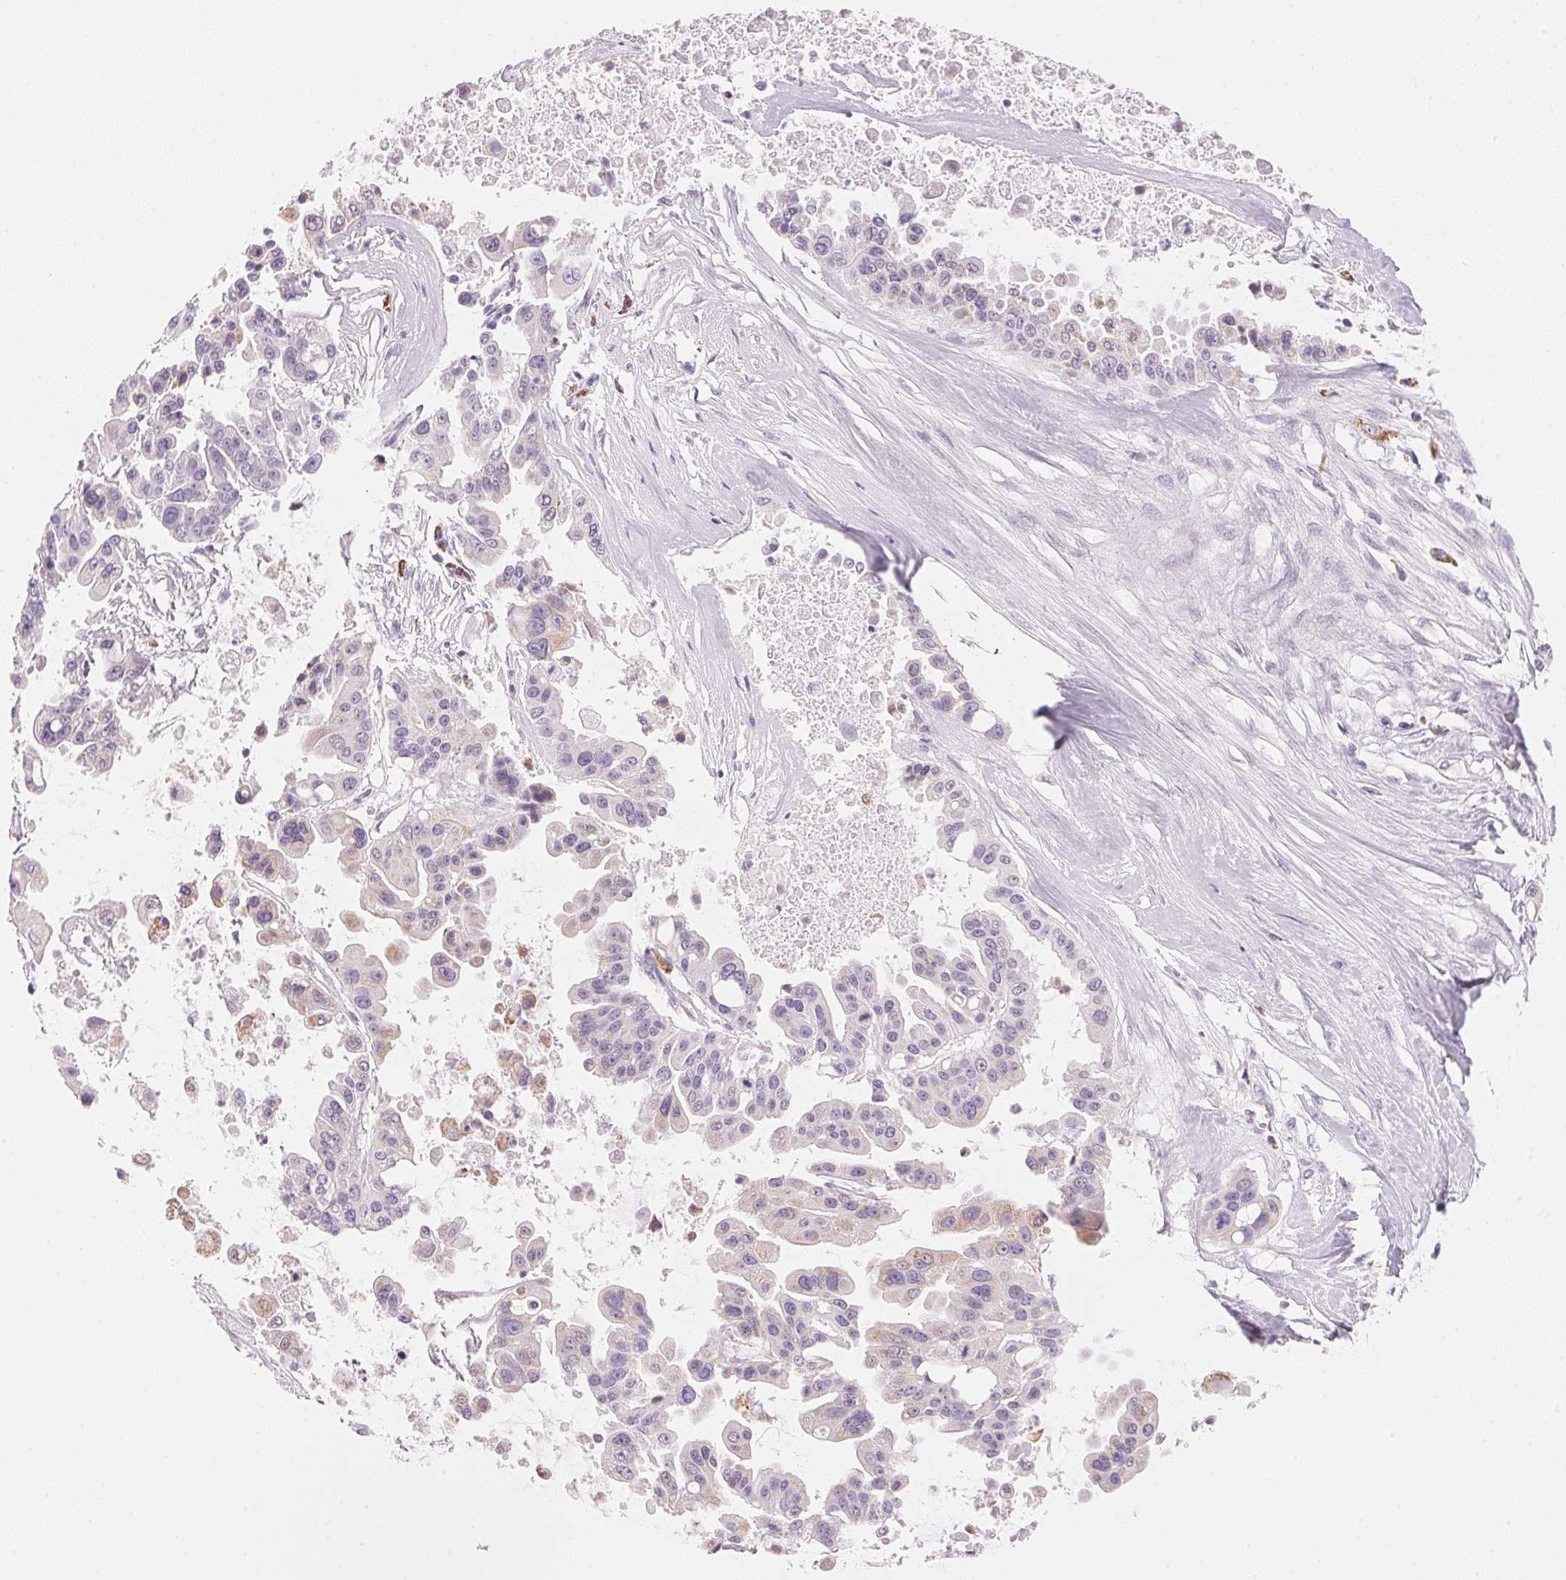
{"staining": {"intensity": "weak", "quantity": "<25%", "location": "cytoplasmic/membranous"}, "tissue": "ovarian cancer", "cell_type": "Tumor cells", "image_type": "cancer", "snomed": [{"axis": "morphology", "description": "Cystadenocarcinoma, serous, NOS"}, {"axis": "topography", "description": "Ovary"}], "caption": "This is an immunohistochemistry (IHC) photomicrograph of serous cystadenocarcinoma (ovarian). There is no positivity in tumor cells.", "gene": "HOXB13", "patient": {"sex": "female", "age": 56}}